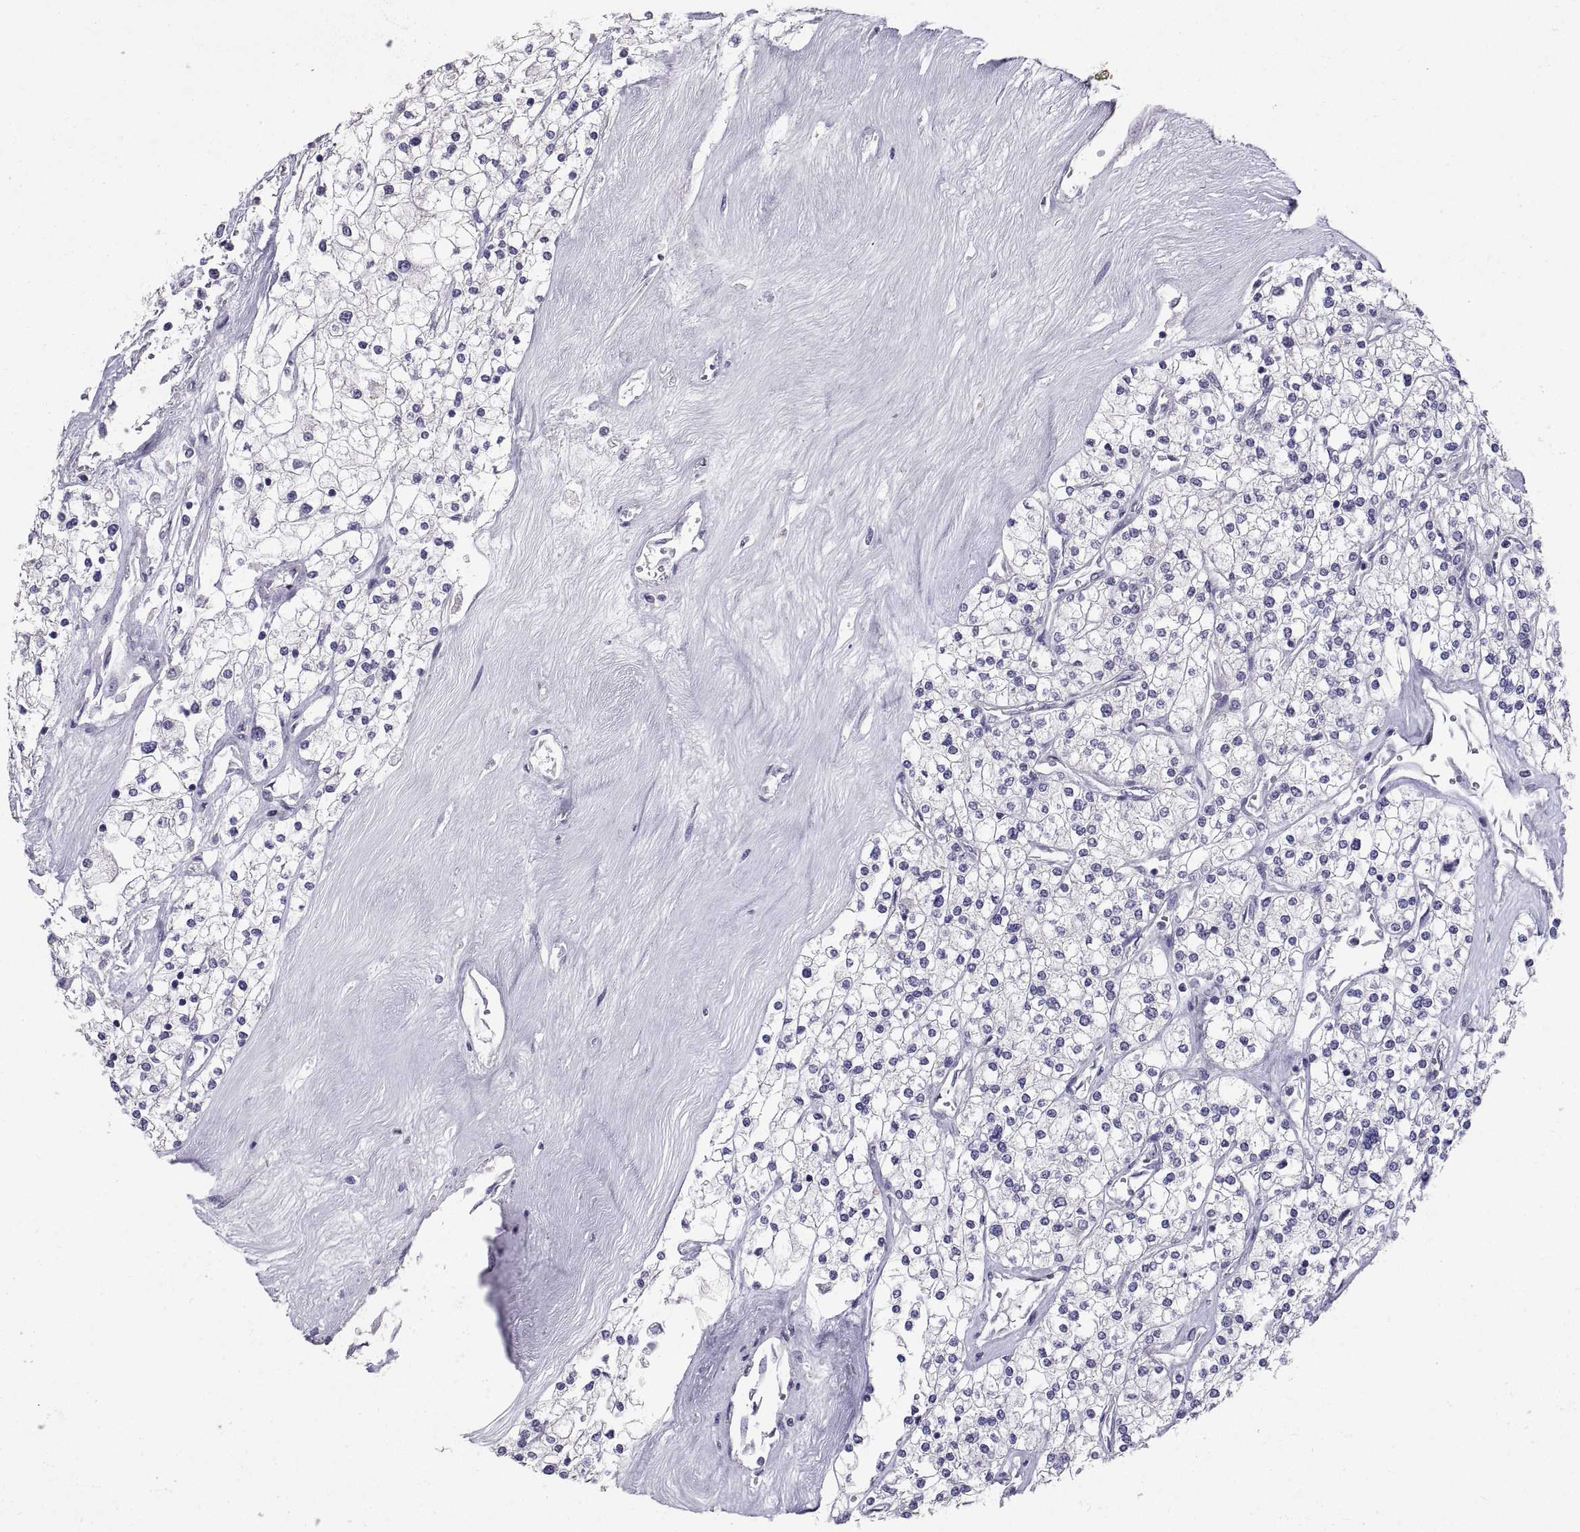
{"staining": {"intensity": "negative", "quantity": "none", "location": "none"}, "tissue": "renal cancer", "cell_type": "Tumor cells", "image_type": "cancer", "snomed": [{"axis": "morphology", "description": "Adenocarcinoma, NOS"}, {"axis": "topography", "description": "Kidney"}], "caption": "An immunohistochemistry (IHC) photomicrograph of adenocarcinoma (renal) is shown. There is no staining in tumor cells of adenocarcinoma (renal). (DAB (3,3'-diaminobenzidine) IHC, high magnification).", "gene": "PTN", "patient": {"sex": "male", "age": 80}}